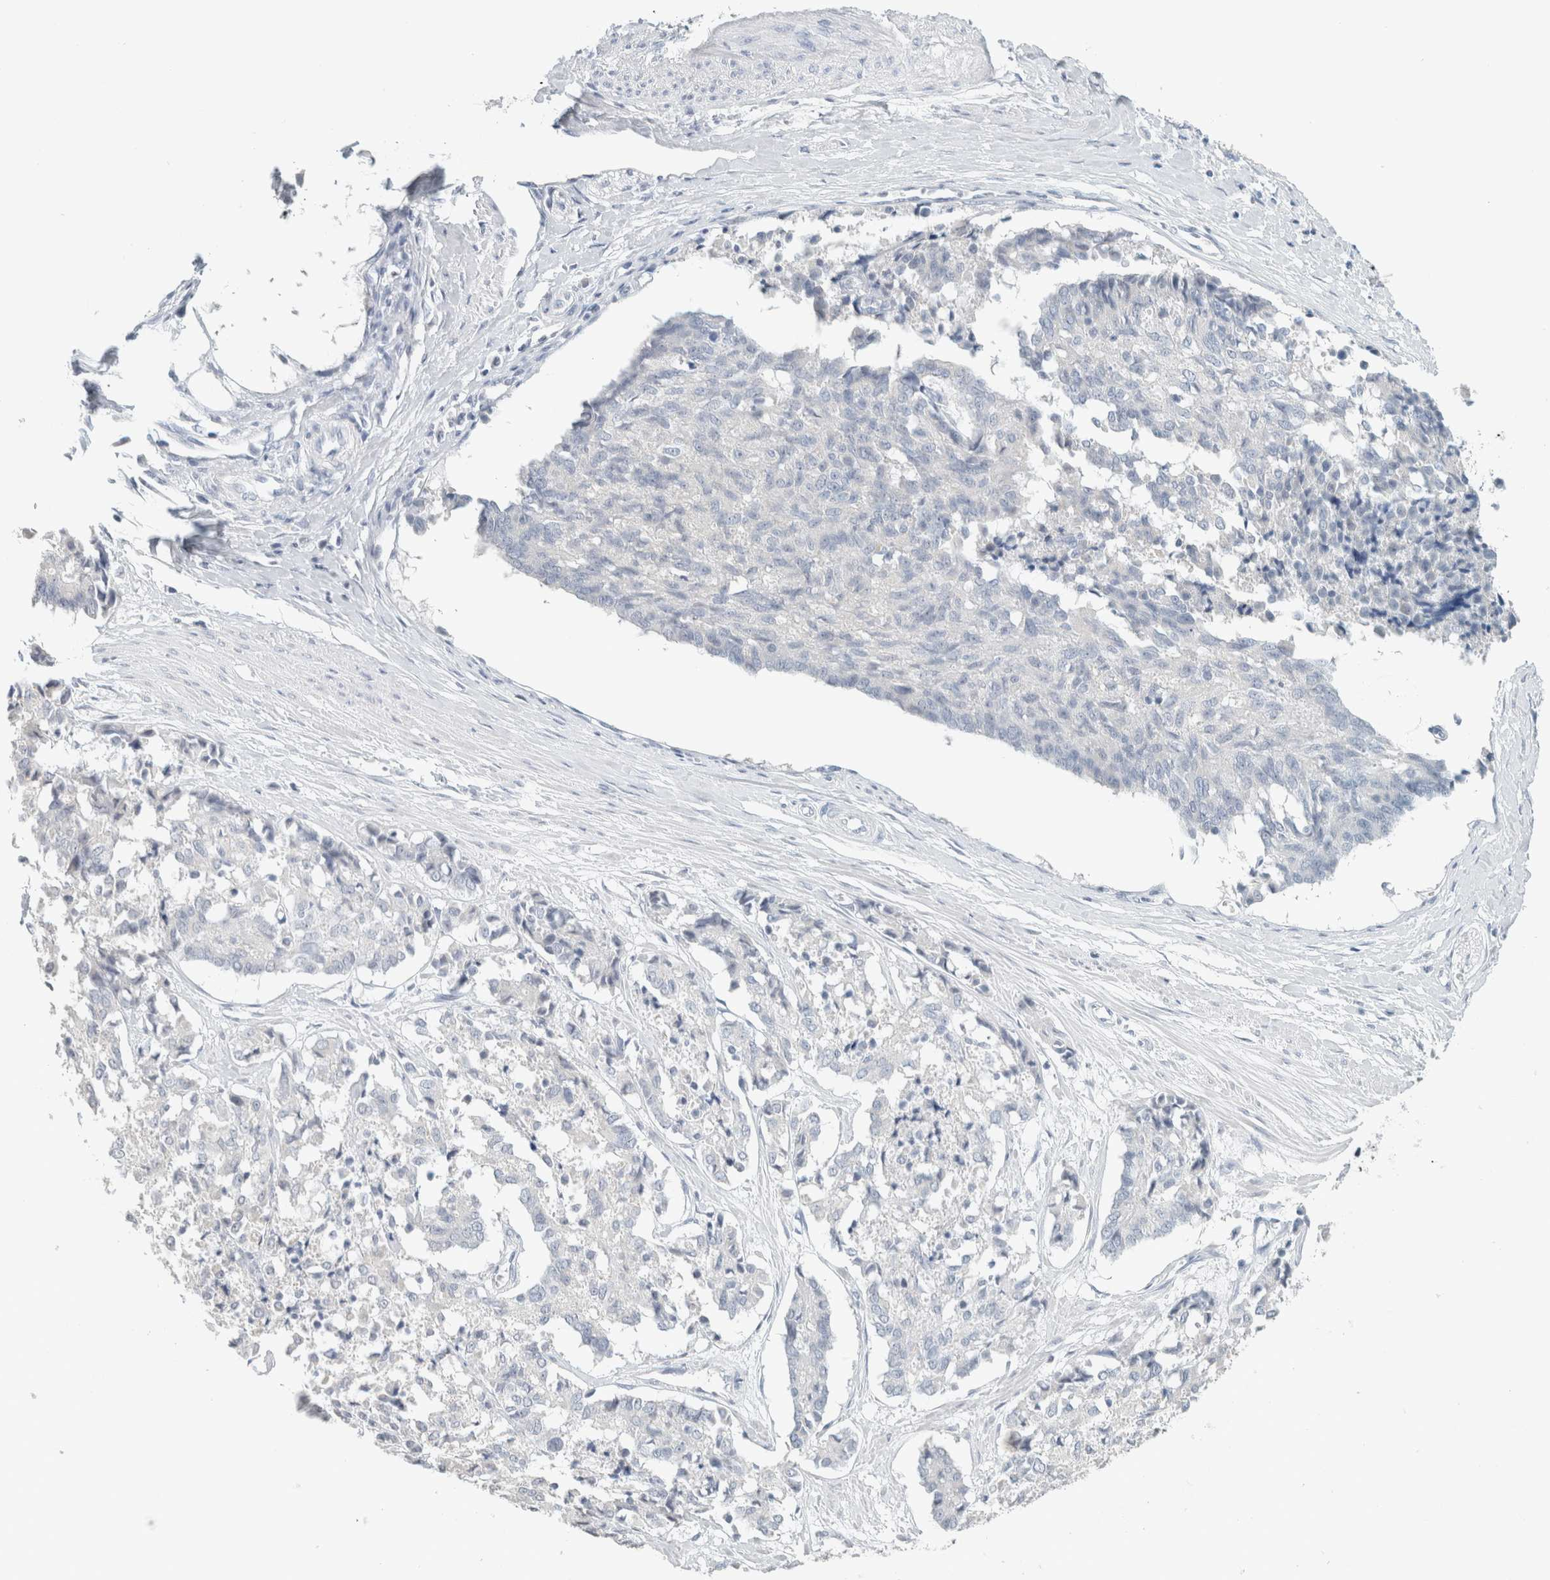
{"staining": {"intensity": "negative", "quantity": "none", "location": "none"}, "tissue": "cervical cancer", "cell_type": "Tumor cells", "image_type": "cancer", "snomed": [{"axis": "morphology", "description": "Squamous cell carcinoma, NOS"}, {"axis": "topography", "description": "Cervix"}], "caption": "DAB (3,3'-diaminobenzidine) immunohistochemical staining of human cervical cancer shows no significant staining in tumor cells.", "gene": "CRAT", "patient": {"sex": "female", "age": 35}}